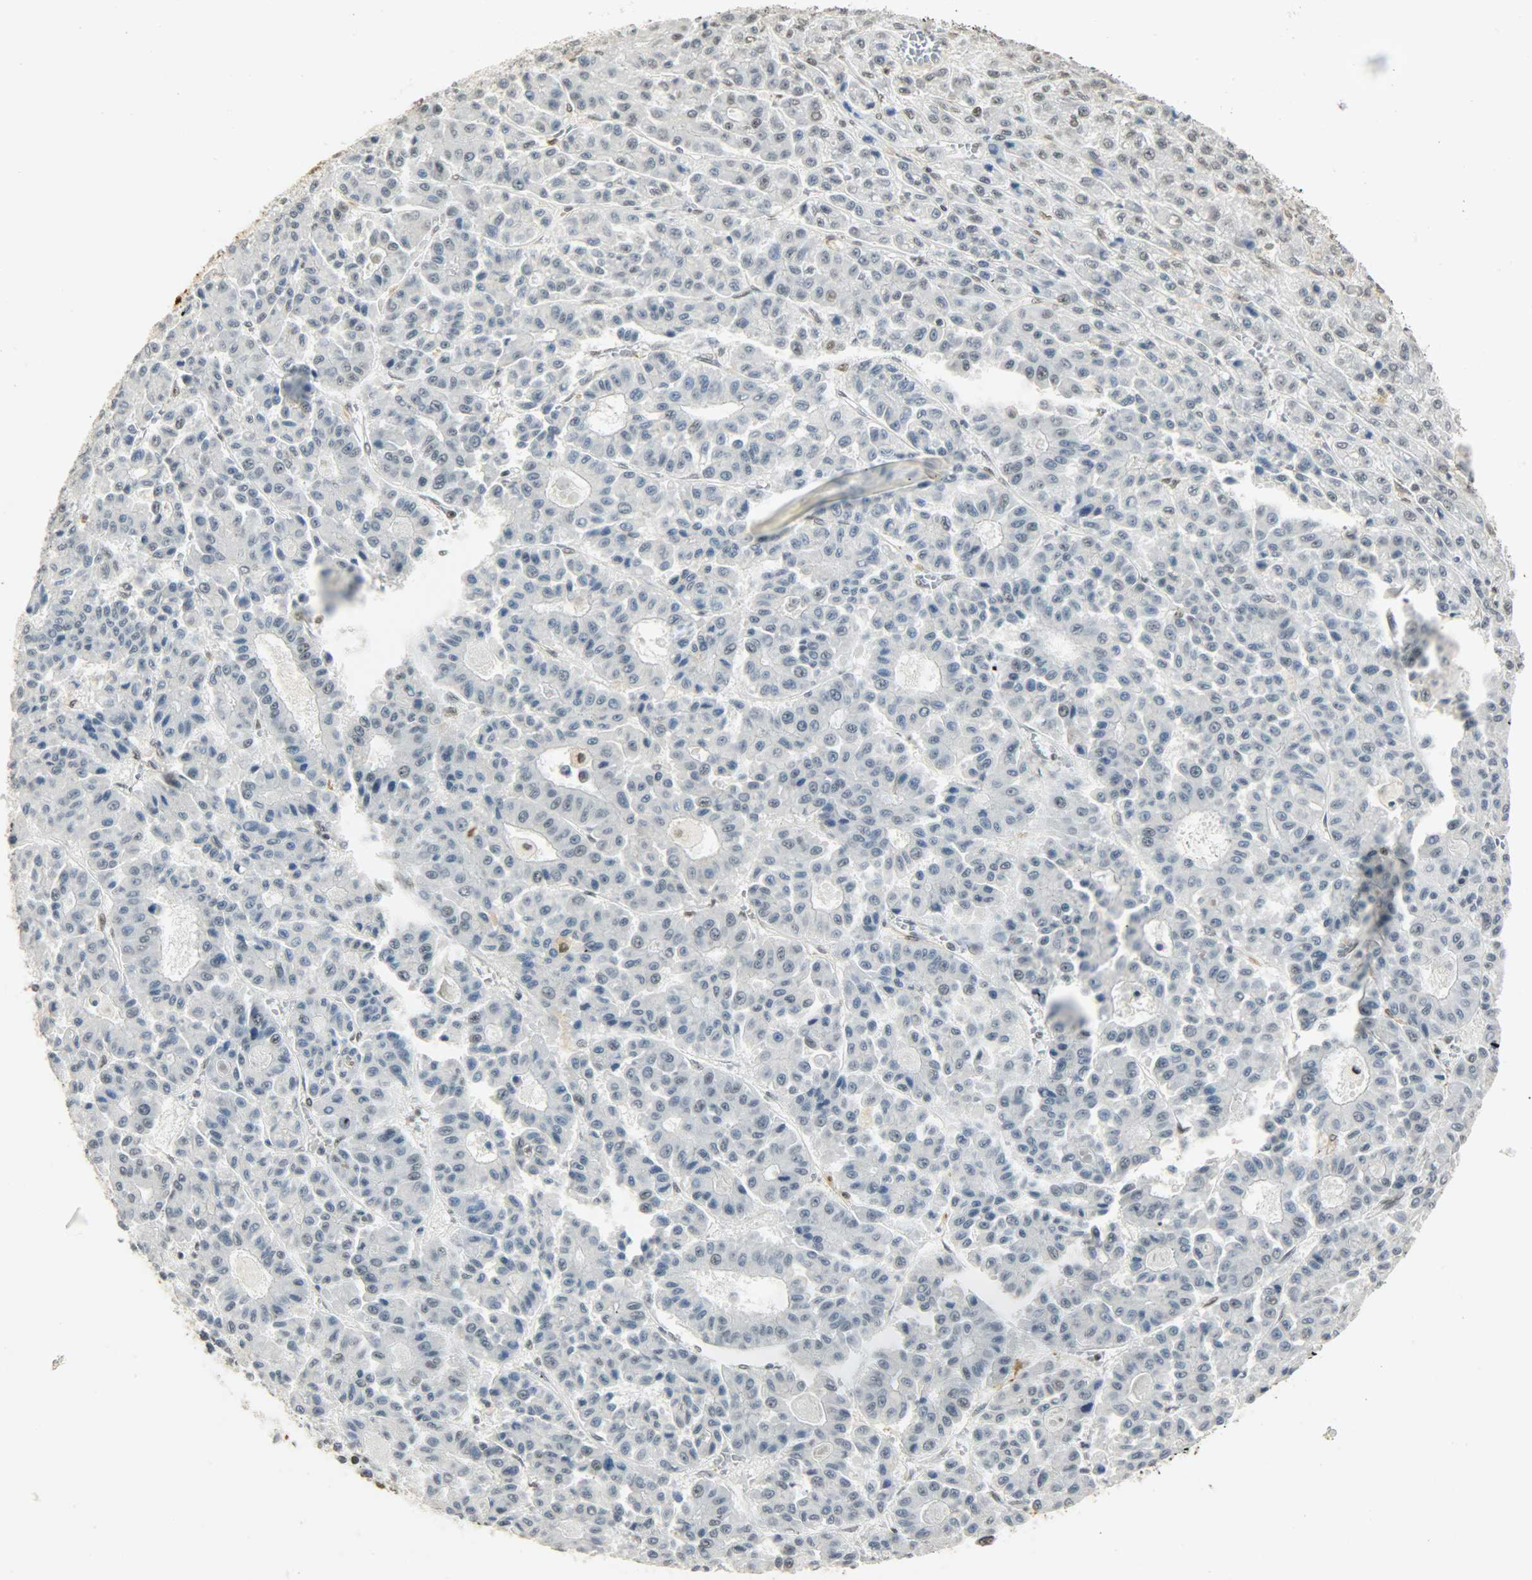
{"staining": {"intensity": "negative", "quantity": "none", "location": "none"}, "tissue": "liver cancer", "cell_type": "Tumor cells", "image_type": "cancer", "snomed": [{"axis": "morphology", "description": "Carcinoma, Hepatocellular, NOS"}, {"axis": "topography", "description": "Liver"}], "caption": "This is a image of IHC staining of liver cancer (hepatocellular carcinoma), which shows no staining in tumor cells.", "gene": "NGFR", "patient": {"sex": "male", "age": 70}}